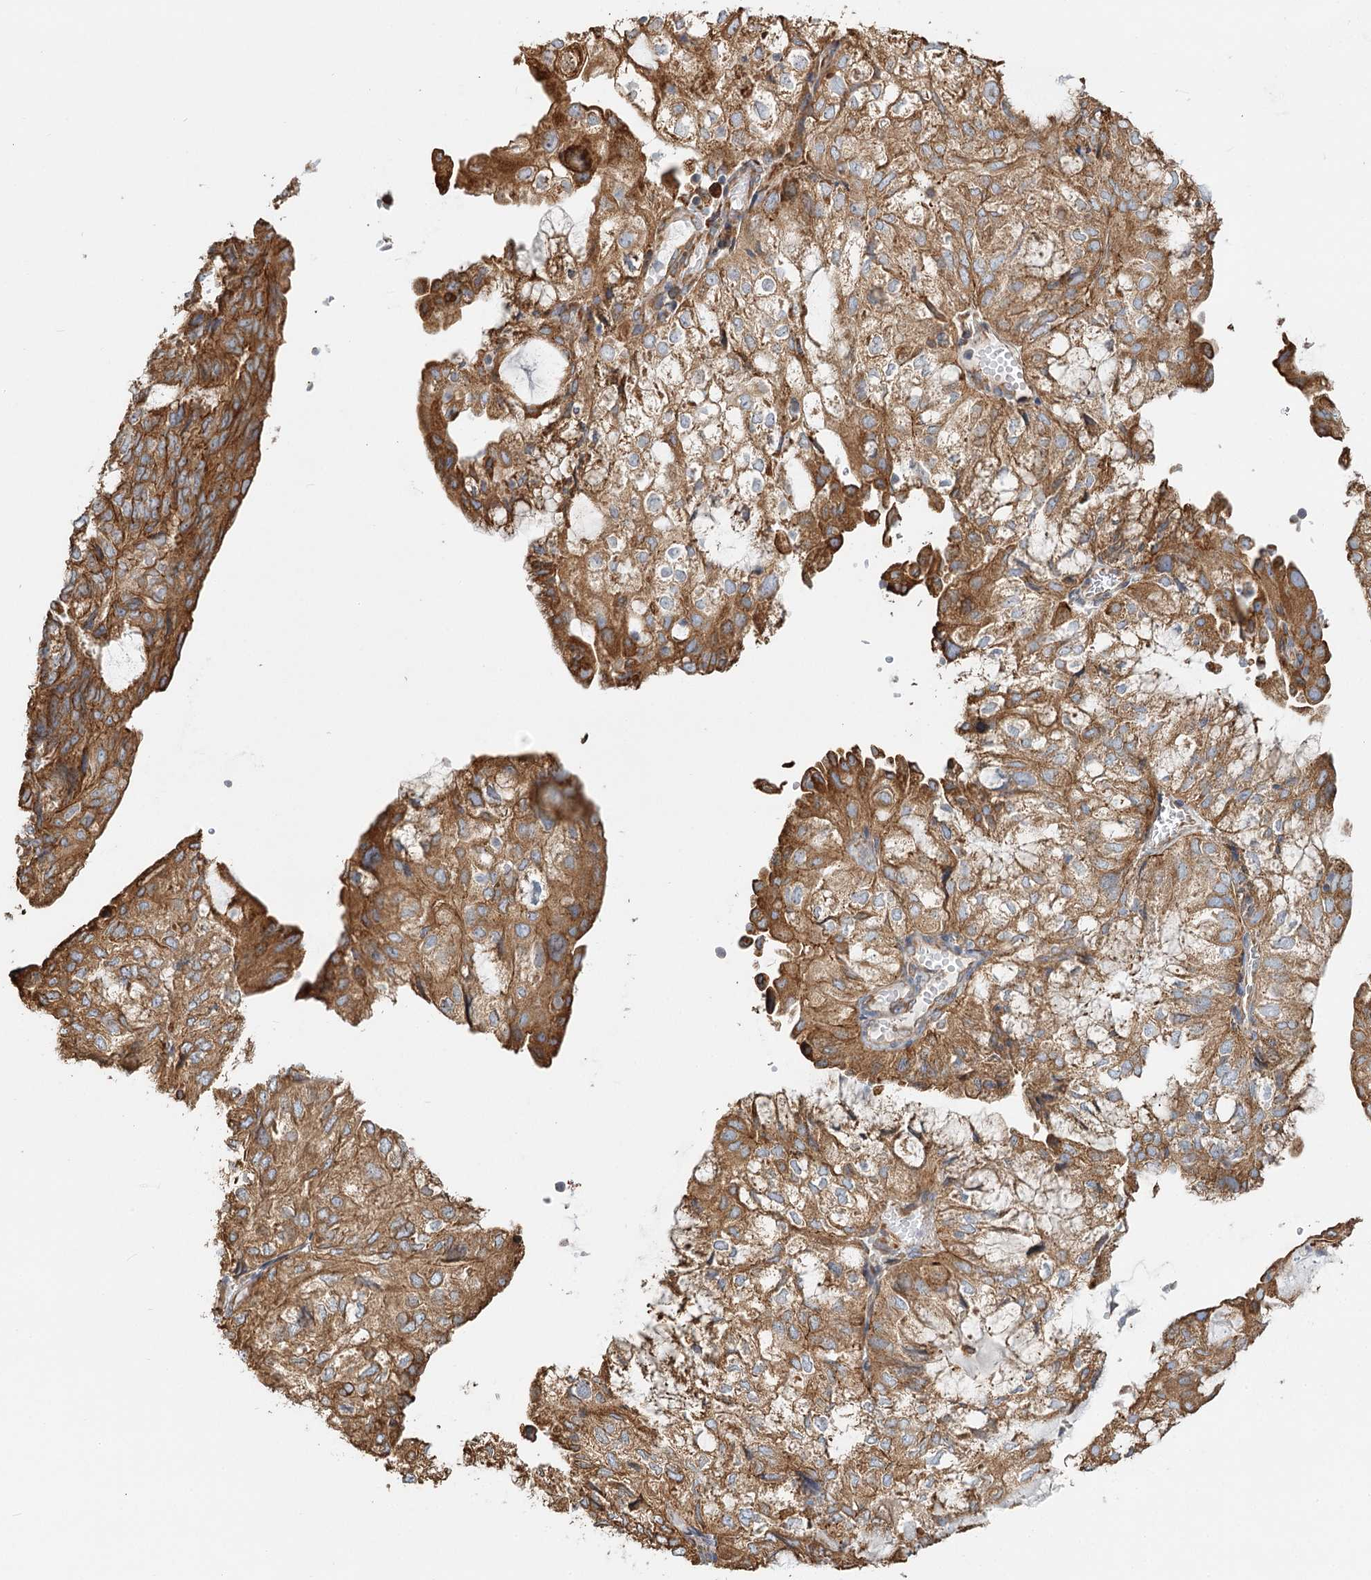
{"staining": {"intensity": "moderate", "quantity": ">75%", "location": "cytoplasmic/membranous"}, "tissue": "endometrial cancer", "cell_type": "Tumor cells", "image_type": "cancer", "snomed": [{"axis": "morphology", "description": "Adenocarcinoma, NOS"}, {"axis": "topography", "description": "Endometrium"}], "caption": "Immunohistochemical staining of endometrial cancer (adenocarcinoma) shows medium levels of moderate cytoplasmic/membranous staining in about >75% of tumor cells.", "gene": "TAS1R1", "patient": {"sex": "female", "age": 81}}